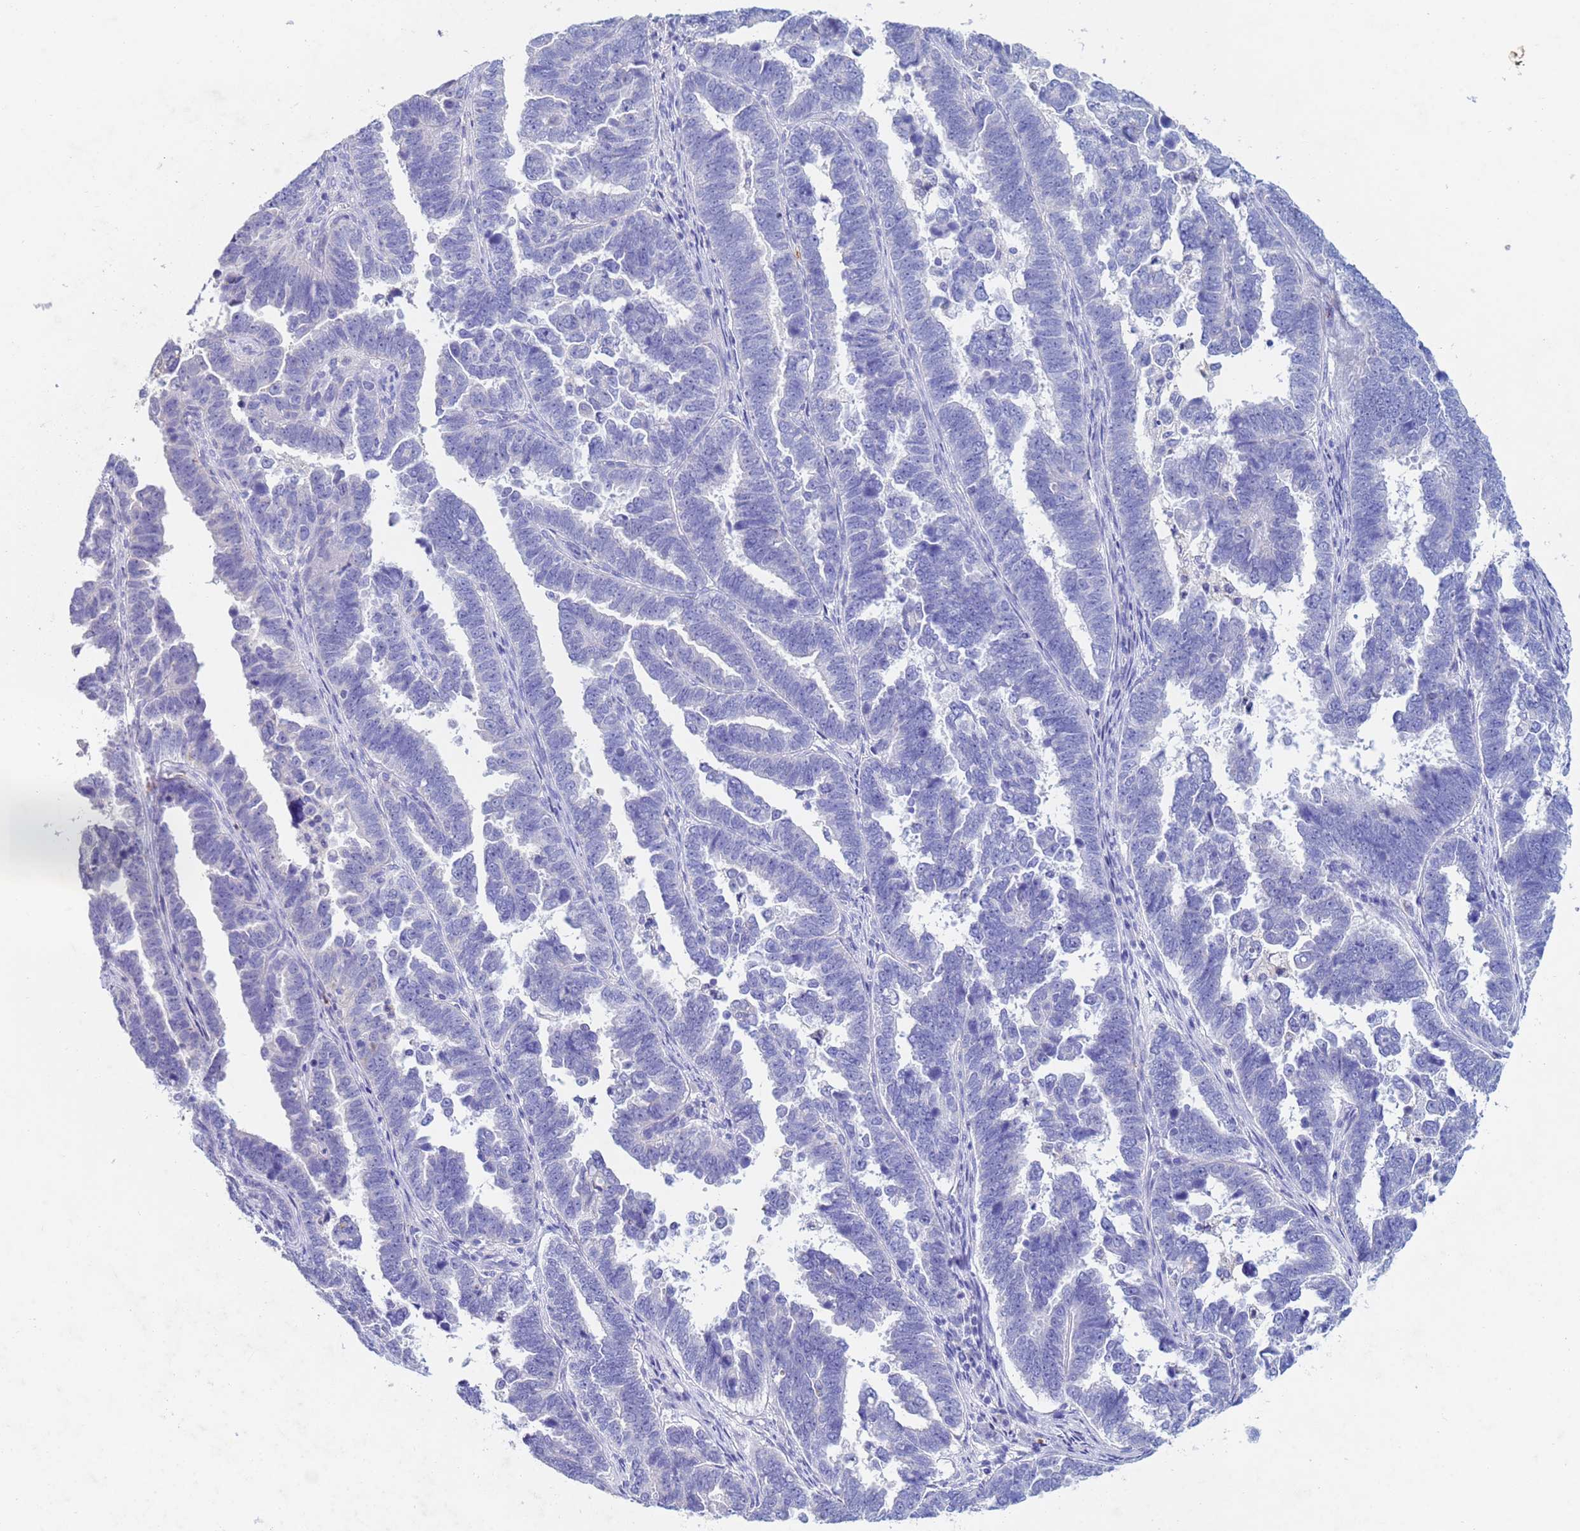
{"staining": {"intensity": "negative", "quantity": "none", "location": "none"}, "tissue": "endometrial cancer", "cell_type": "Tumor cells", "image_type": "cancer", "snomed": [{"axis": "morphology", "description": "Adenocarcinoma, NOS"}, {"axis": "topography", "description": "Endometrium"}], "caption": "An immunohistochemistry micrograph of adenocarcinoma (endometrial) is shown. There is no staining in tumor cells of adenocarcinoma (endometrial).", "gene": "CSTB", "patient": {"sex": "female", "age": 75}}